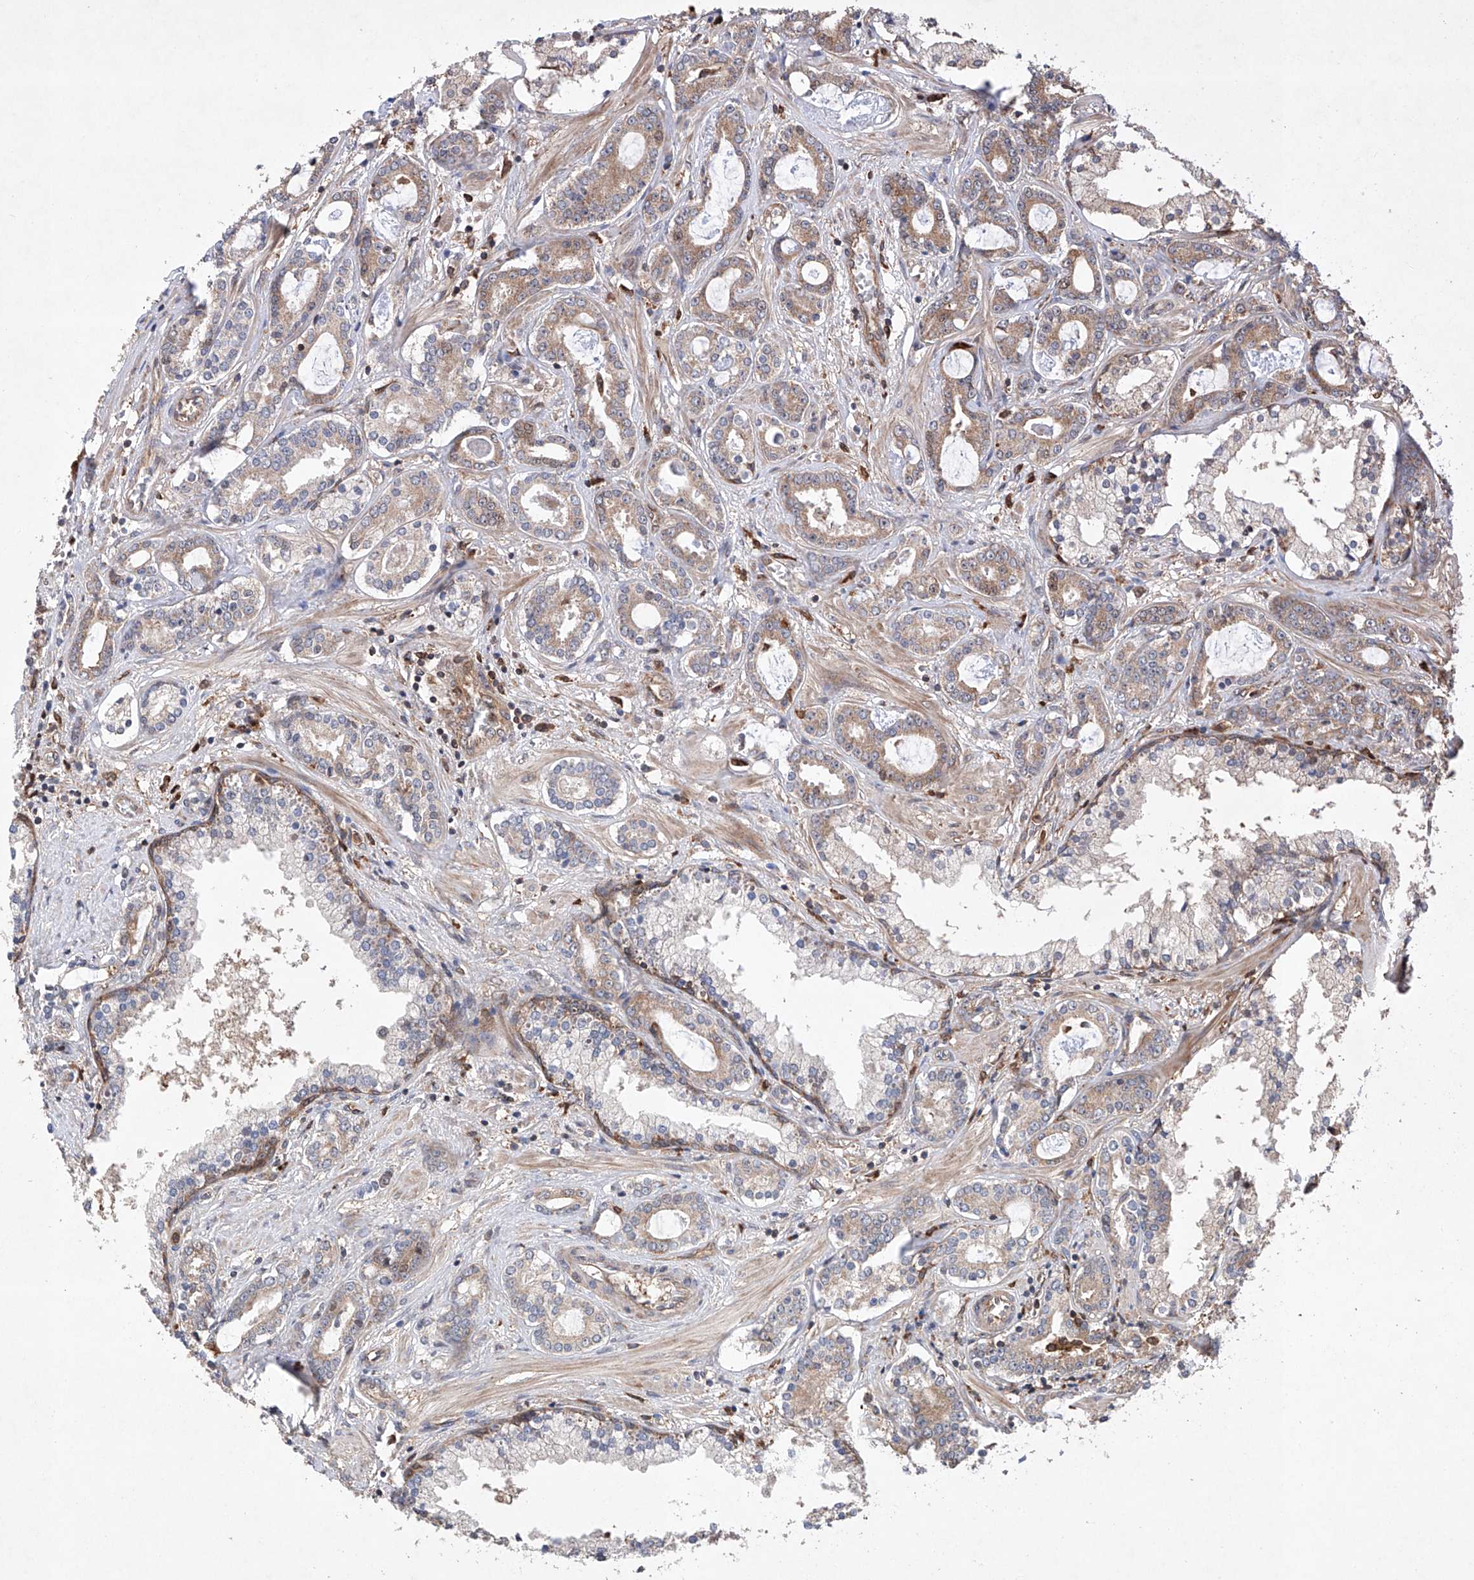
{"staining": {"intensity": "weak", "quantity": ">75%", "location": "cytoplasmic/membranous"}, "tissue": "prostate cancer", "cell_type": "Tumor cells", "image_type": "cancer", "snomed": [{"axis": "morphology", "description": "Adenocarcinoma, High grade"}, {"axis": "topography", "description": "Prostate"}], "caption": "Prostate adenocarcinoma (high-grade) was stained to show a protein in brown. There is low levels of weak cytoplasmic/membranous positivity in about >75% of tumor cells.", "gene": "TIMM23", "patient": {"sex": "male", "age": 58}}